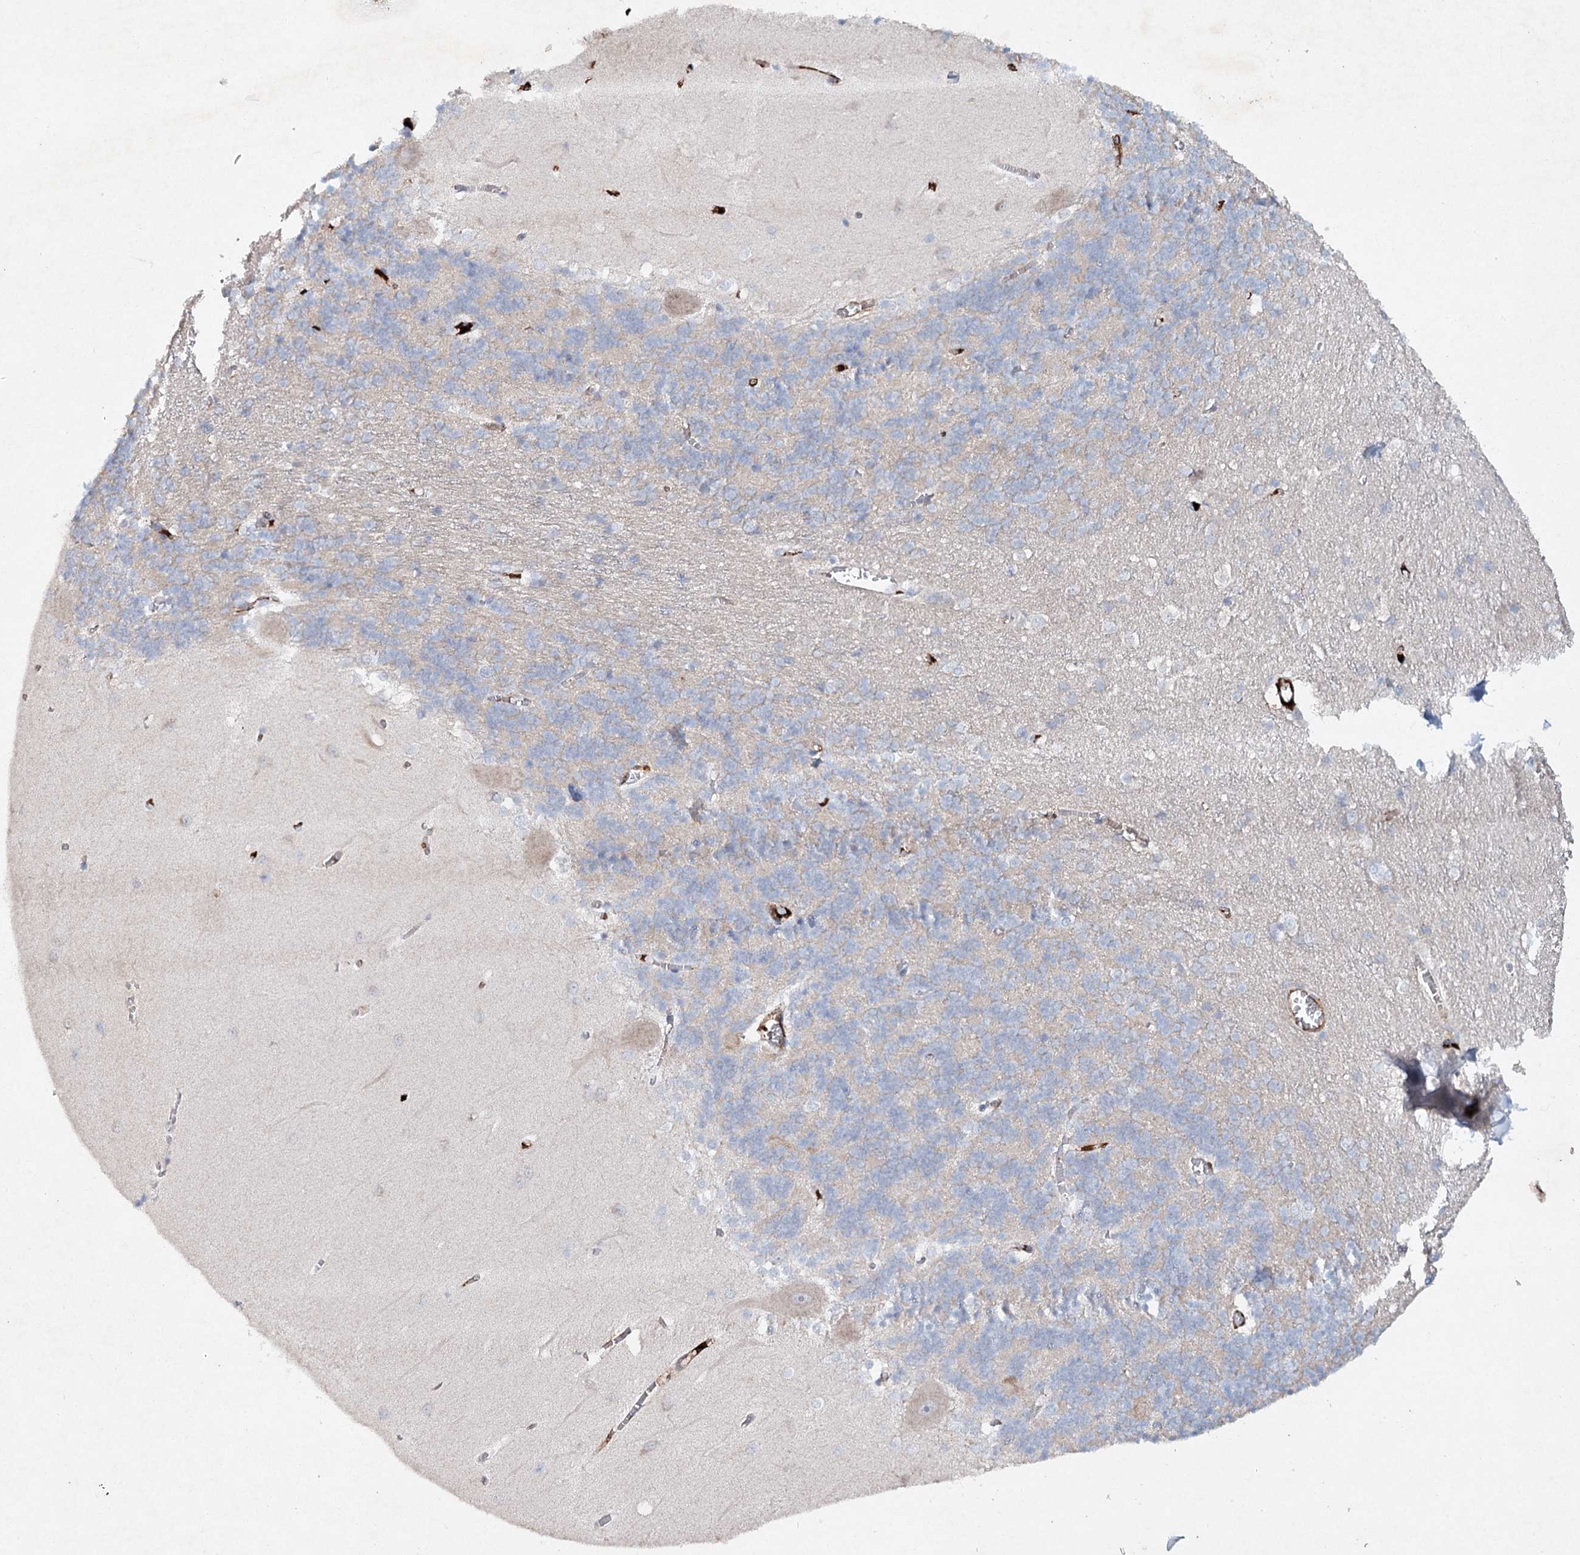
{"staining": {"intensity": "weak", "quantity": "25%-75%", "location": "cytoplasmic/membranous"}, "tissue": "cerebellum", "cell_type": "Cells in granular layer", "image_type": "normal", "snomed": [{"axis": "morphology", "description": "Normal tissue, NOS"}, {"axis": "topography", "description": "Cerebellum"}], "caption": "The photomicrograph displays immunohistochemical staining of benign cerebellum. There is weak cytoplasmic/membranous expression is seen in about 25%-75% of cells in granular layer. (DAB = brown stain, brightfield microscopy at high magnification).", "gene": "RFX6", "patient": {"sex": "male", "age": 37}}